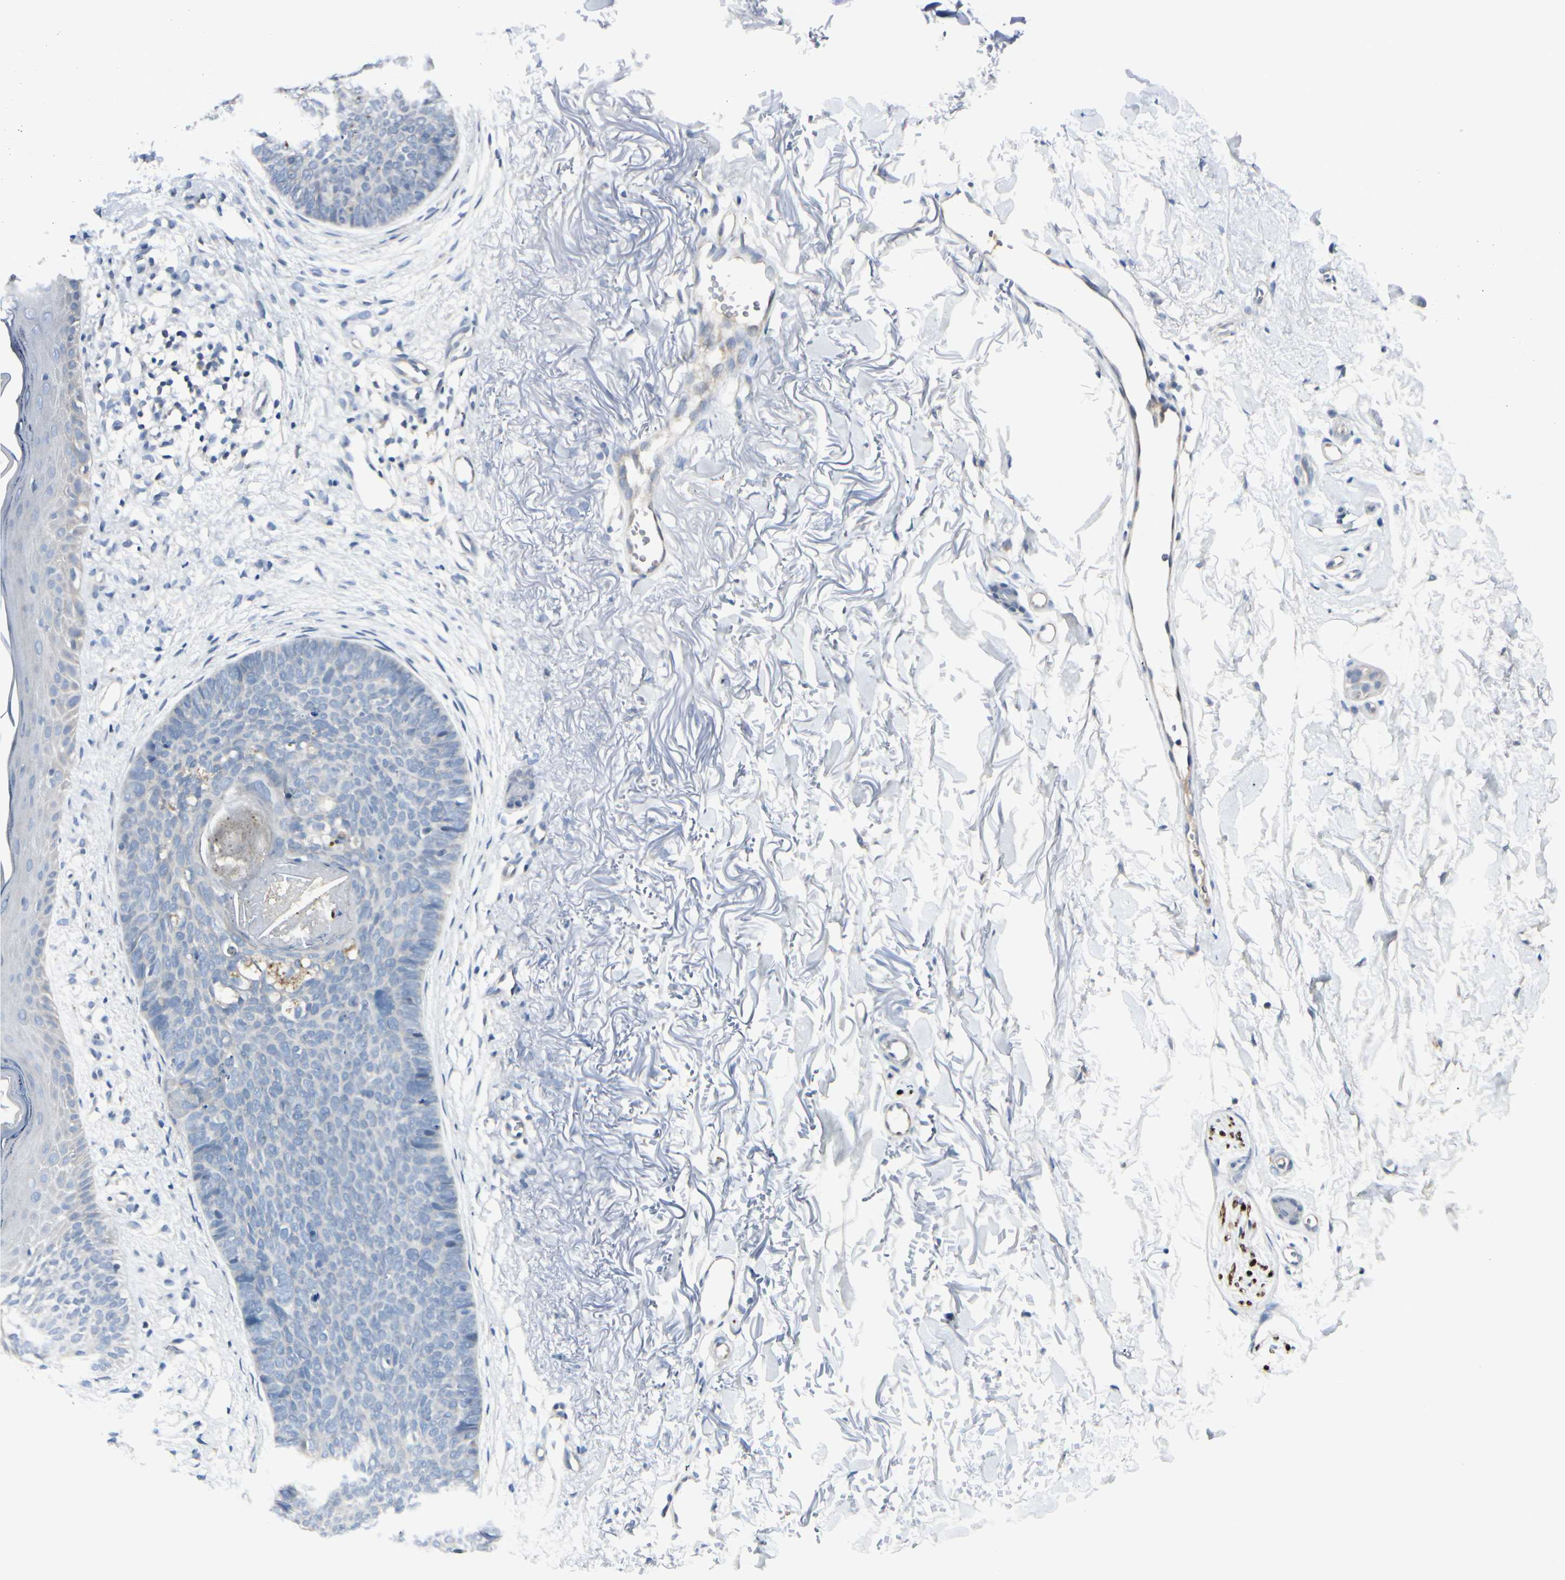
{"staining": {"intensity": "negative", "quantity": "none", "location": "none"}, "tissue": "skin cancer", "cell_type": "Tumor cells", "image_type": "cancer", "snomed": [{"axis": "morphology", "description": "Basal cell carcinoma"}, {"axis": "topography", "description": "Skin"}], "caption": "Human skin cancer stained for a protein using IHC demonstrates no staining in tumor cells.", "gene": "CYP2E1", "patient": {"sex": "female", "age": 70}}